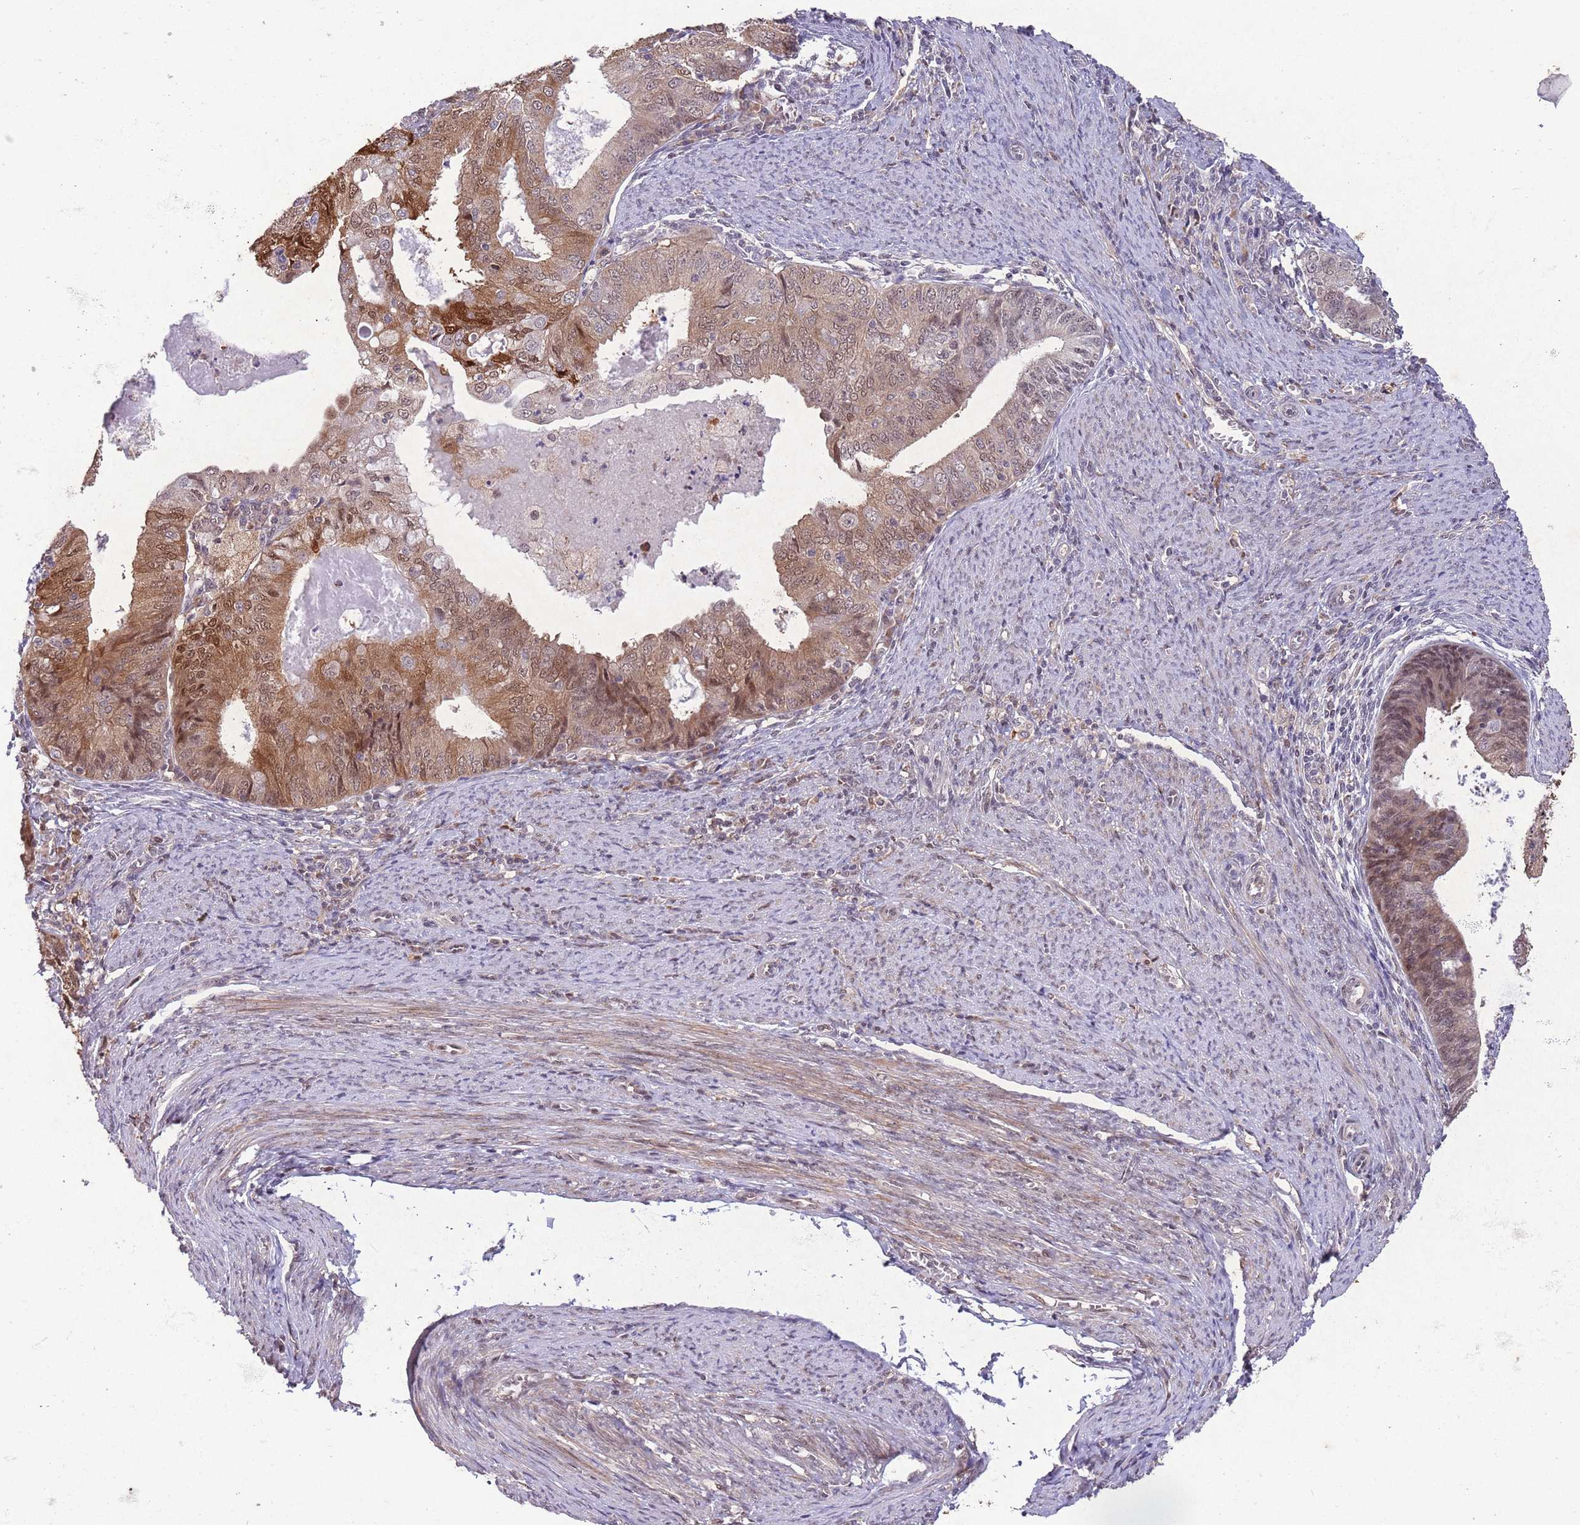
{"staining": {"intensity": "moderate", "quantity": ">75%", "location": "cytoplasmic/membranous,nuclear"}, "tissue": "endometrial cancer", "cell_type": "Tumor cells", "image_type": "cancer", "snomed": [{"axis": "morphology", "description": "Adenocarcinoma, NOS"}, {"axis": "topography", "description": "Endometrium"}], "caption": "Immunohistochemistry (IHC) photomicrograph of human endometrial cancer stained for a protein (brown), which shows medium levels of moderate cytoplasmic/membranous and nuclear positivity in about >75% of tumor cells.", "gene": "ZNF639", "patient": {"sex": "female", "age": 57}}